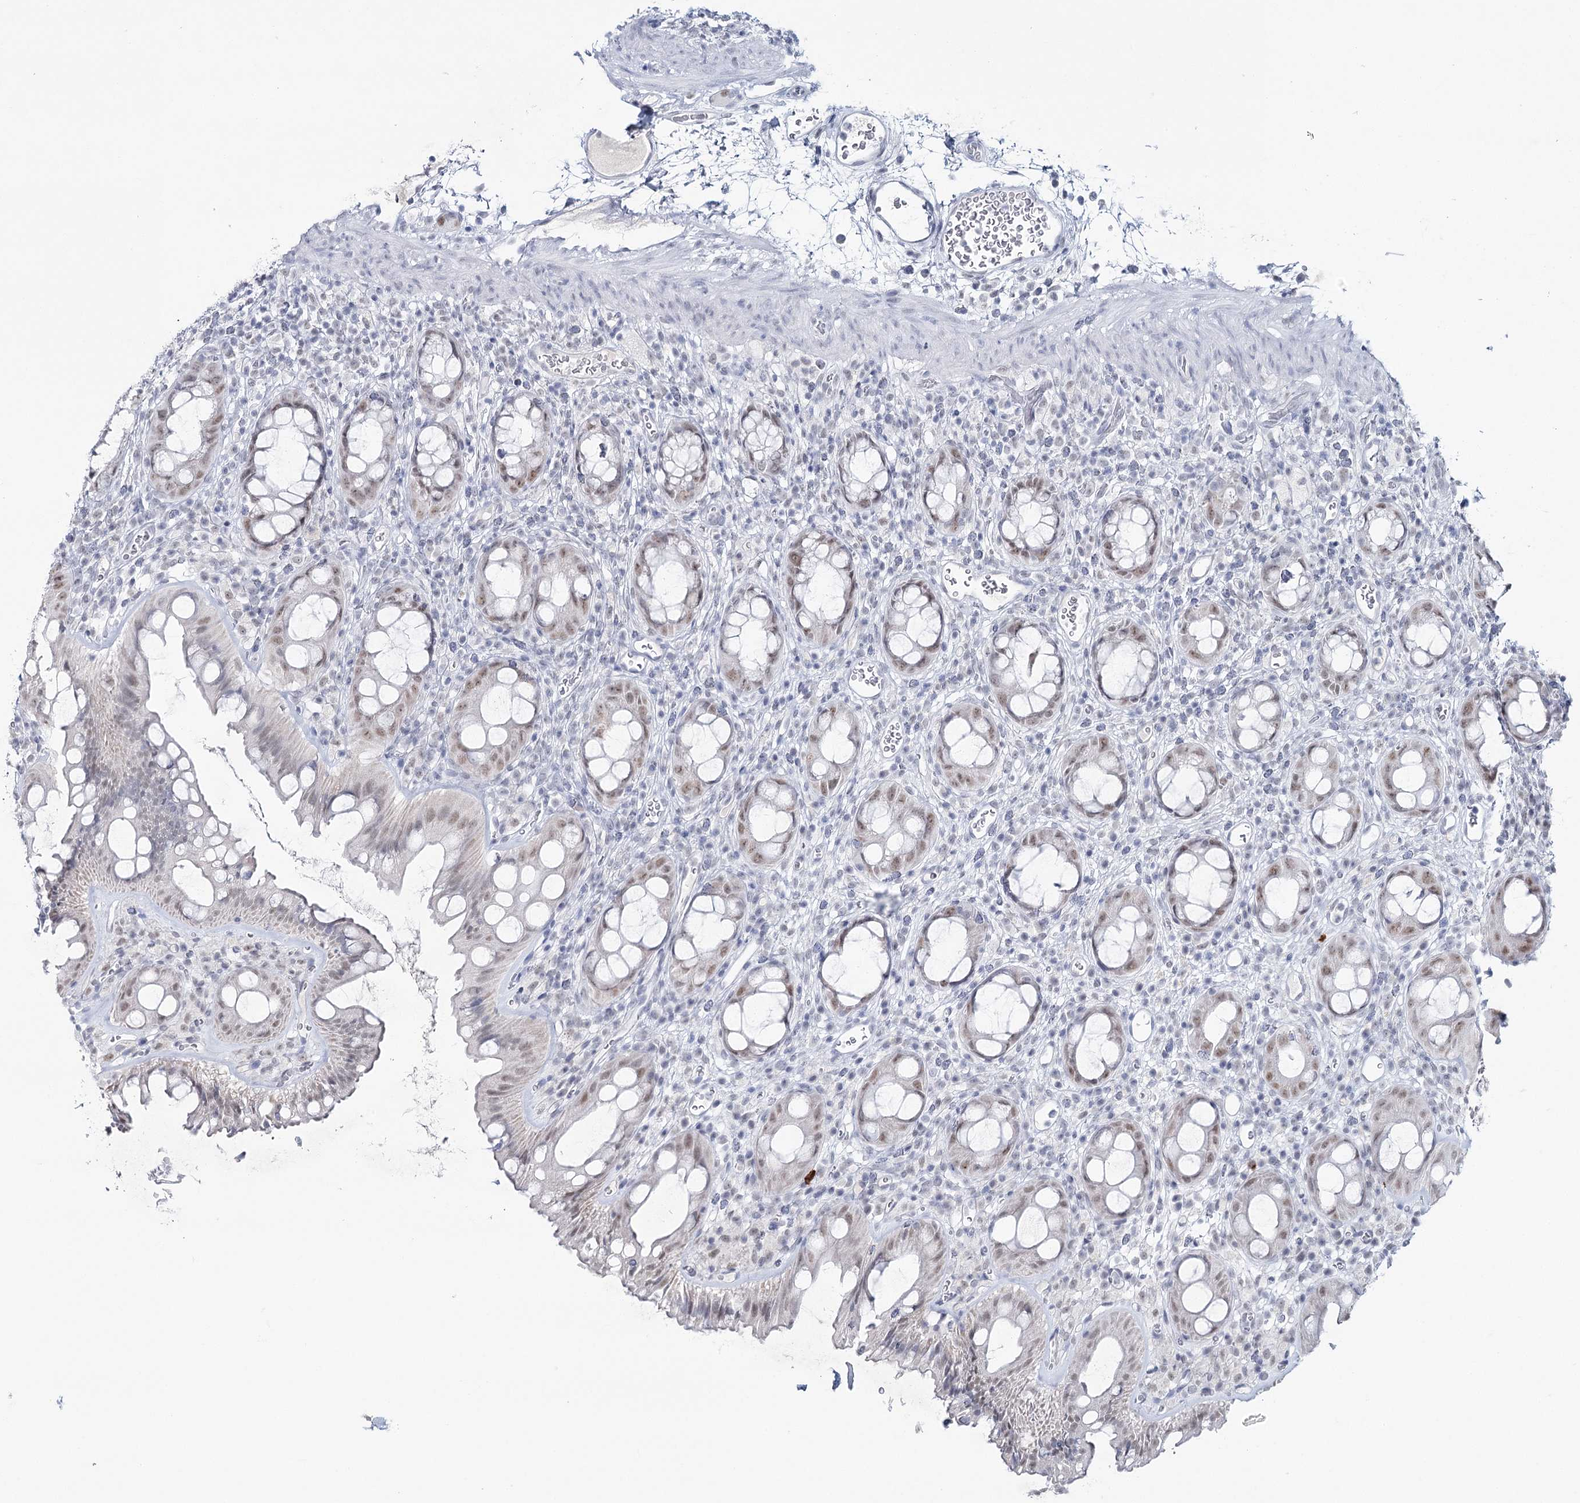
{"staining": {"intensity": "weak", "quantity": ">75%", "location": "nuclear"}, "tissue": "rectum", "cell_type": "Glandular cells", "image_type": "normal", "snomed": [{"axis": "morphology", "description": "Normal tissue, NOS"}, {"axis": "topography", "description": "Rectum"}], "caption": "Glandular cells show low levels of weak nuclear positivity in about >75% of cells in unremarkable rectum.", "gene": "ZC3H8", "patient": {"sex": "female", "age": 57}}